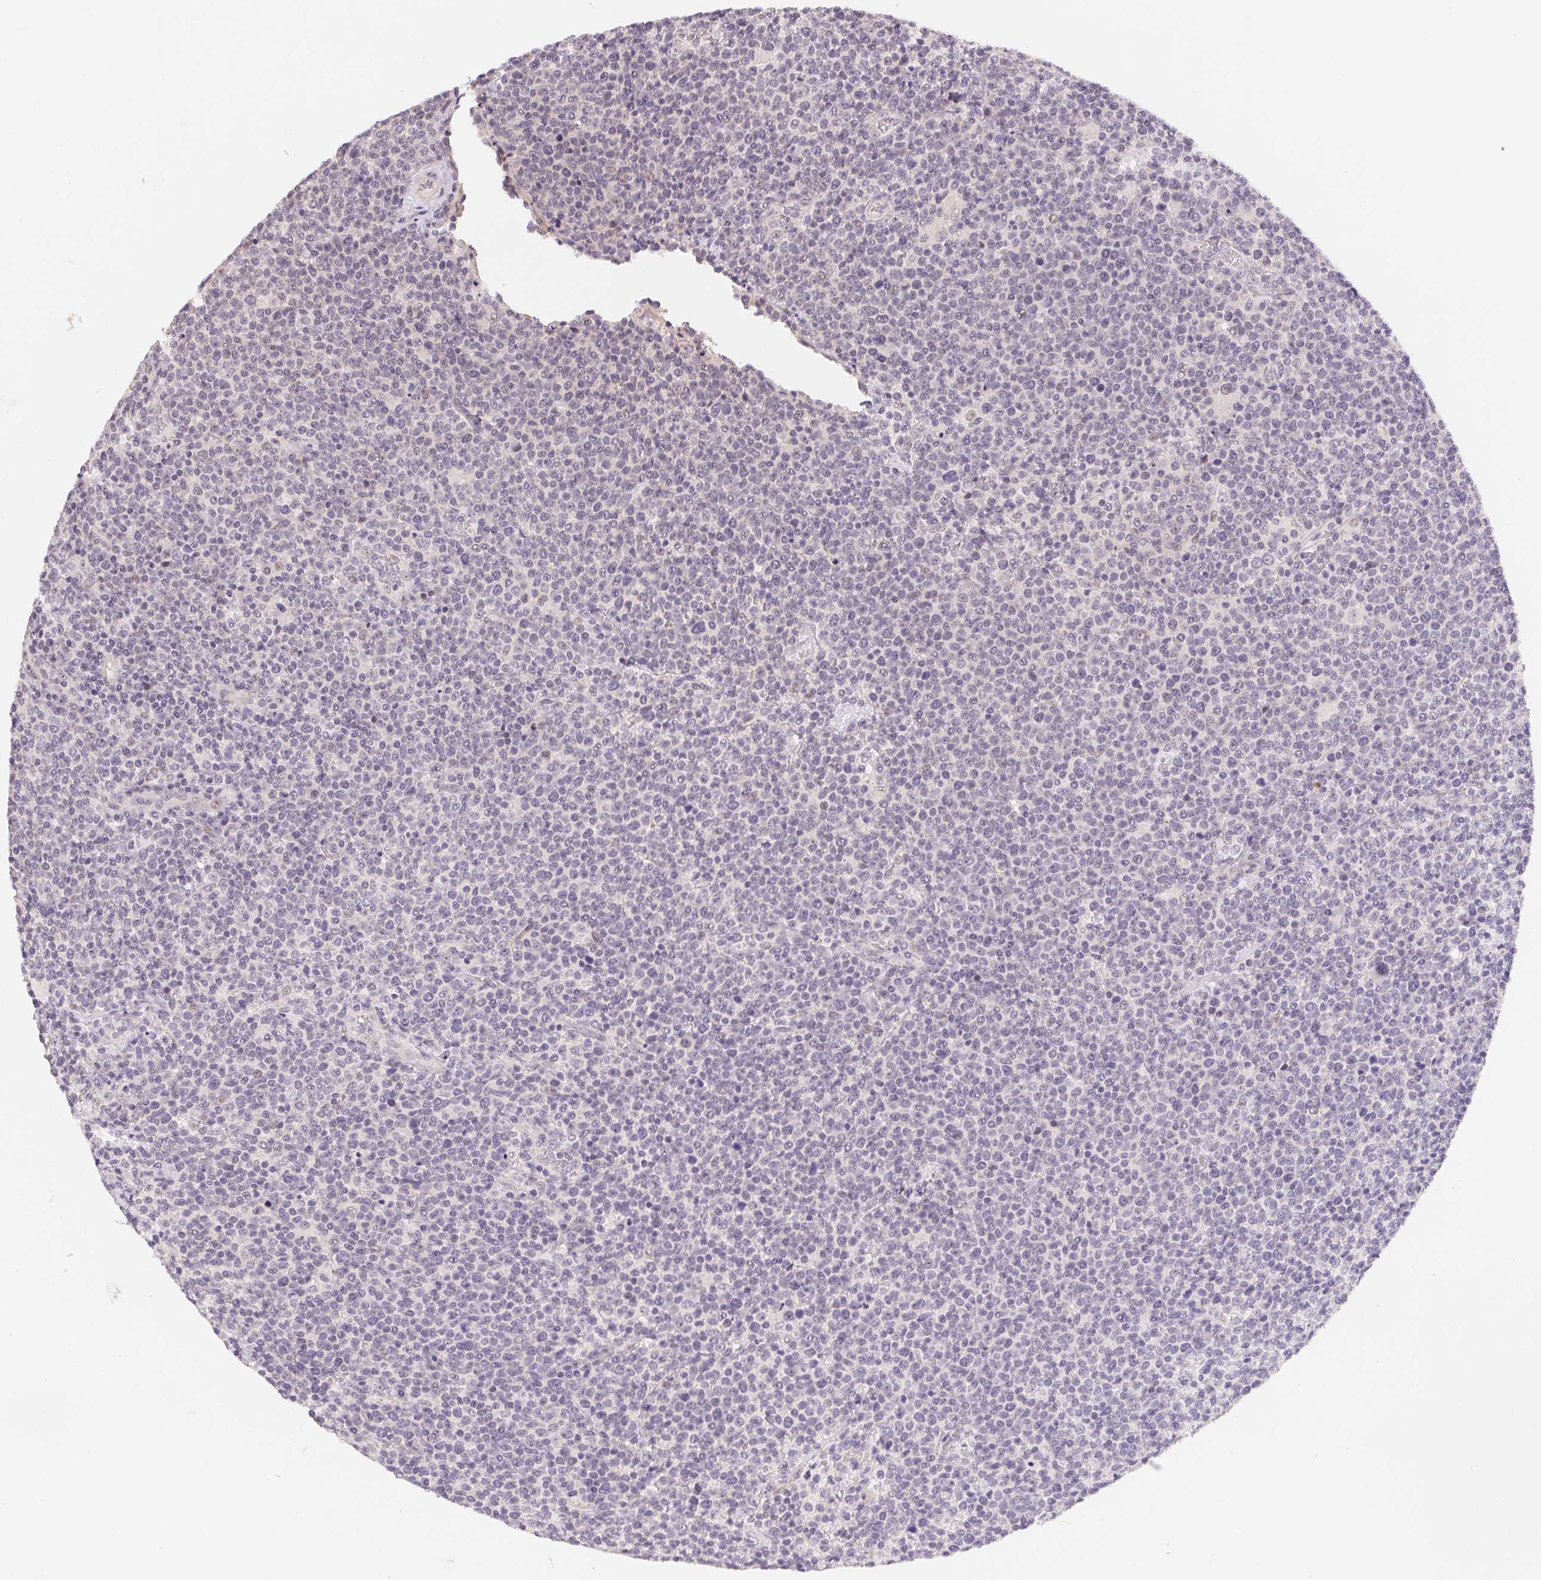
{"staining": {"intensity": "negative", "quantity": "none", "location": "none"}, "tissue": "lymphoma", "cell_type": "Tumor cells", "image_type": "cancer", "snomed": [{"axis": "morphology", "description": "Malignant lymphoma, non-Hodgkin's type, High grade"}, {"axis": "topography", "description": "Lymph node"}], "caption": "Tumor cells show no significant protein staining in high-grade malignant lymphoma, non-Hodgkin's type.", "gene": "LCA5L", "patient": {"sex": "male", "age": 61}}